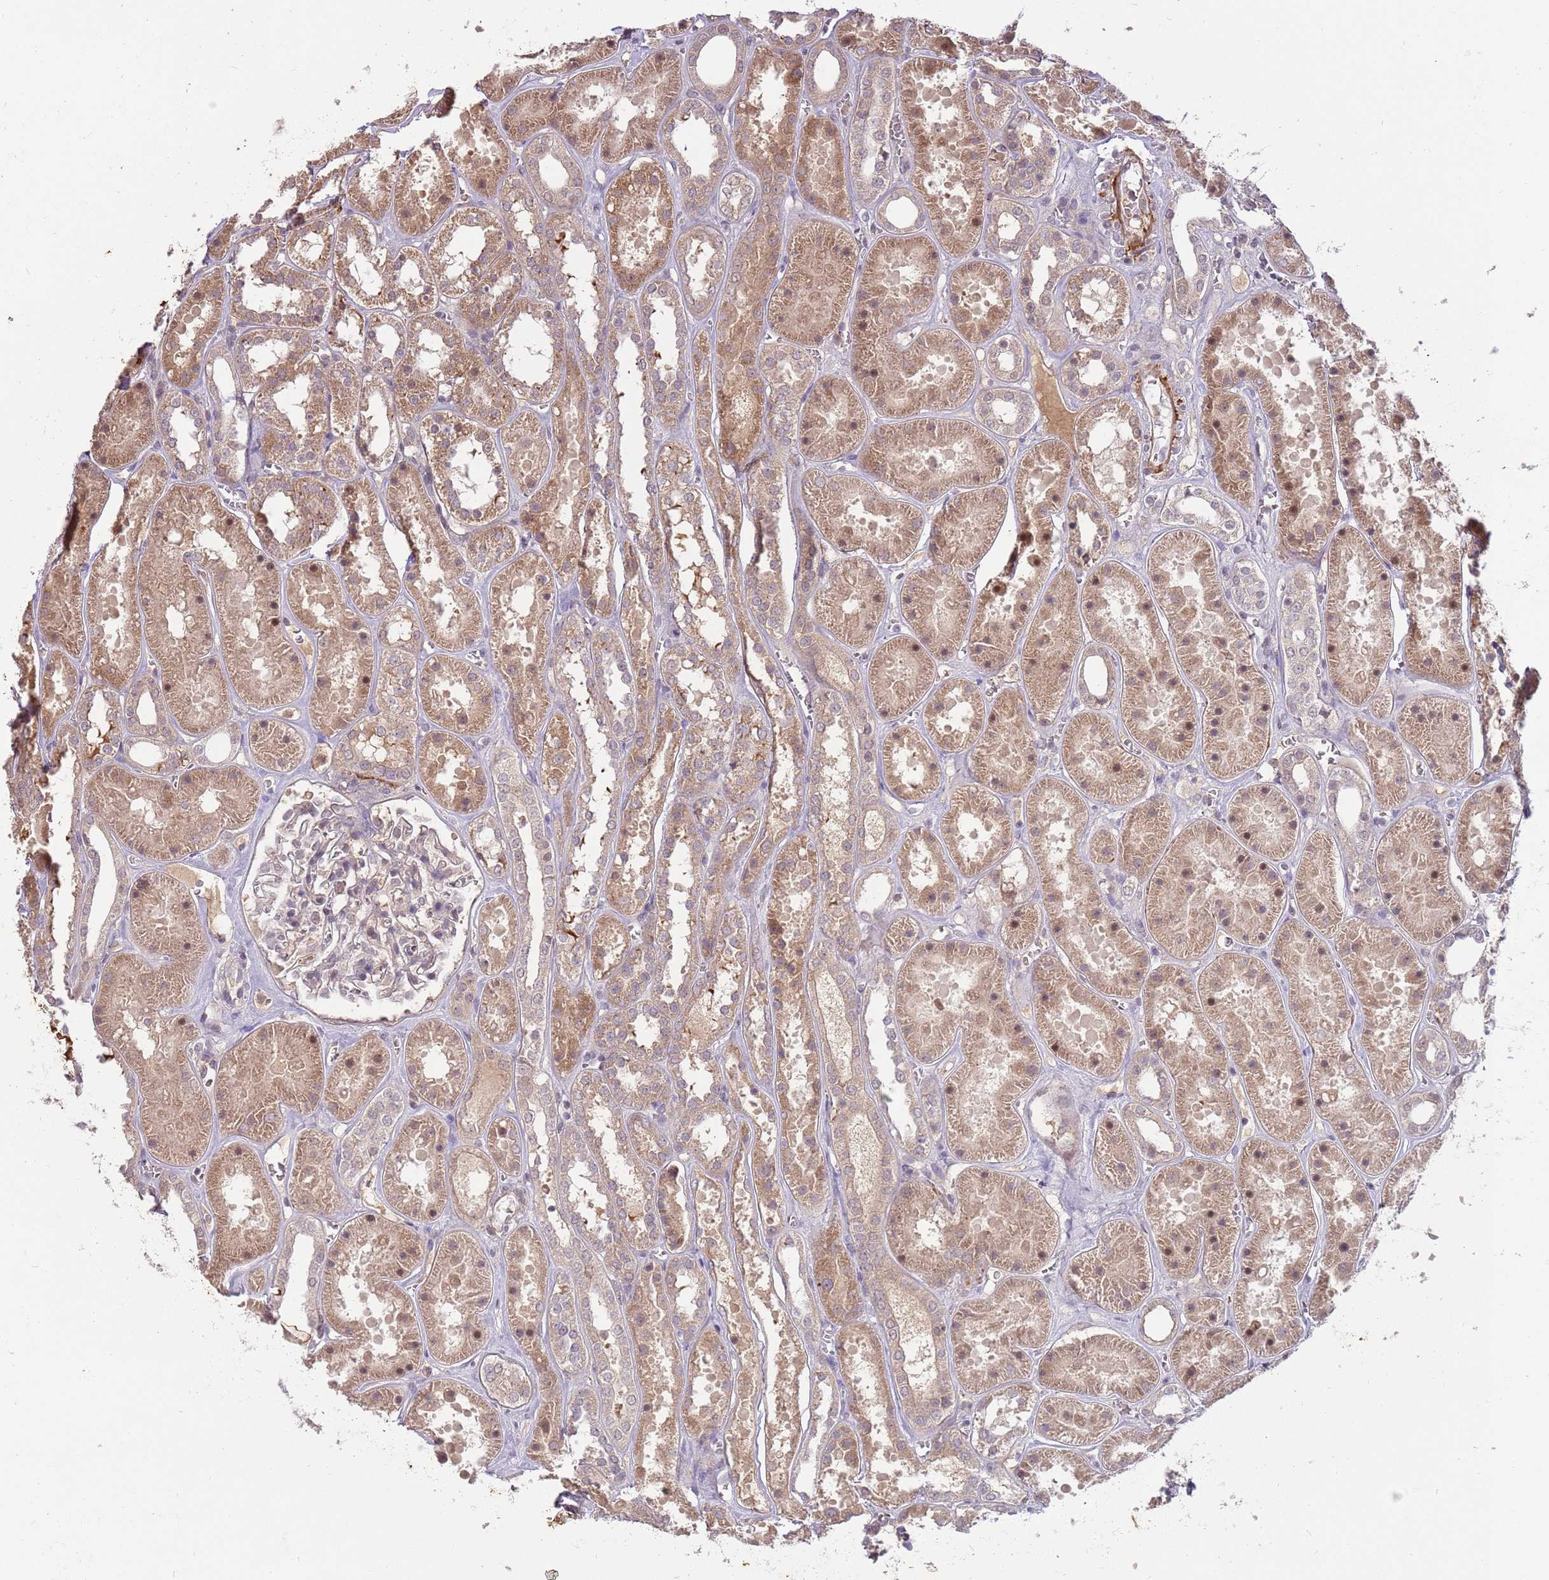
{"staining": {"intensity": "weak", "quantity": "<25%", "location": "cytoplasmic/membranous,nuclear"}, "tissue": "kidney", "cell_type": "Cells in glomeruli", "image_type": "normal", "snomed": [{"axis": "morphology", "description": "Normal tissue, NOS"}, {"axis": "topography", "description": "Kidney"}], "caption": "IHC of unremarkable kidney exhibits no staining in cells in glomeruli.", "gene": "NBPF4", "patient": {"sex": "female", "age": 41}}